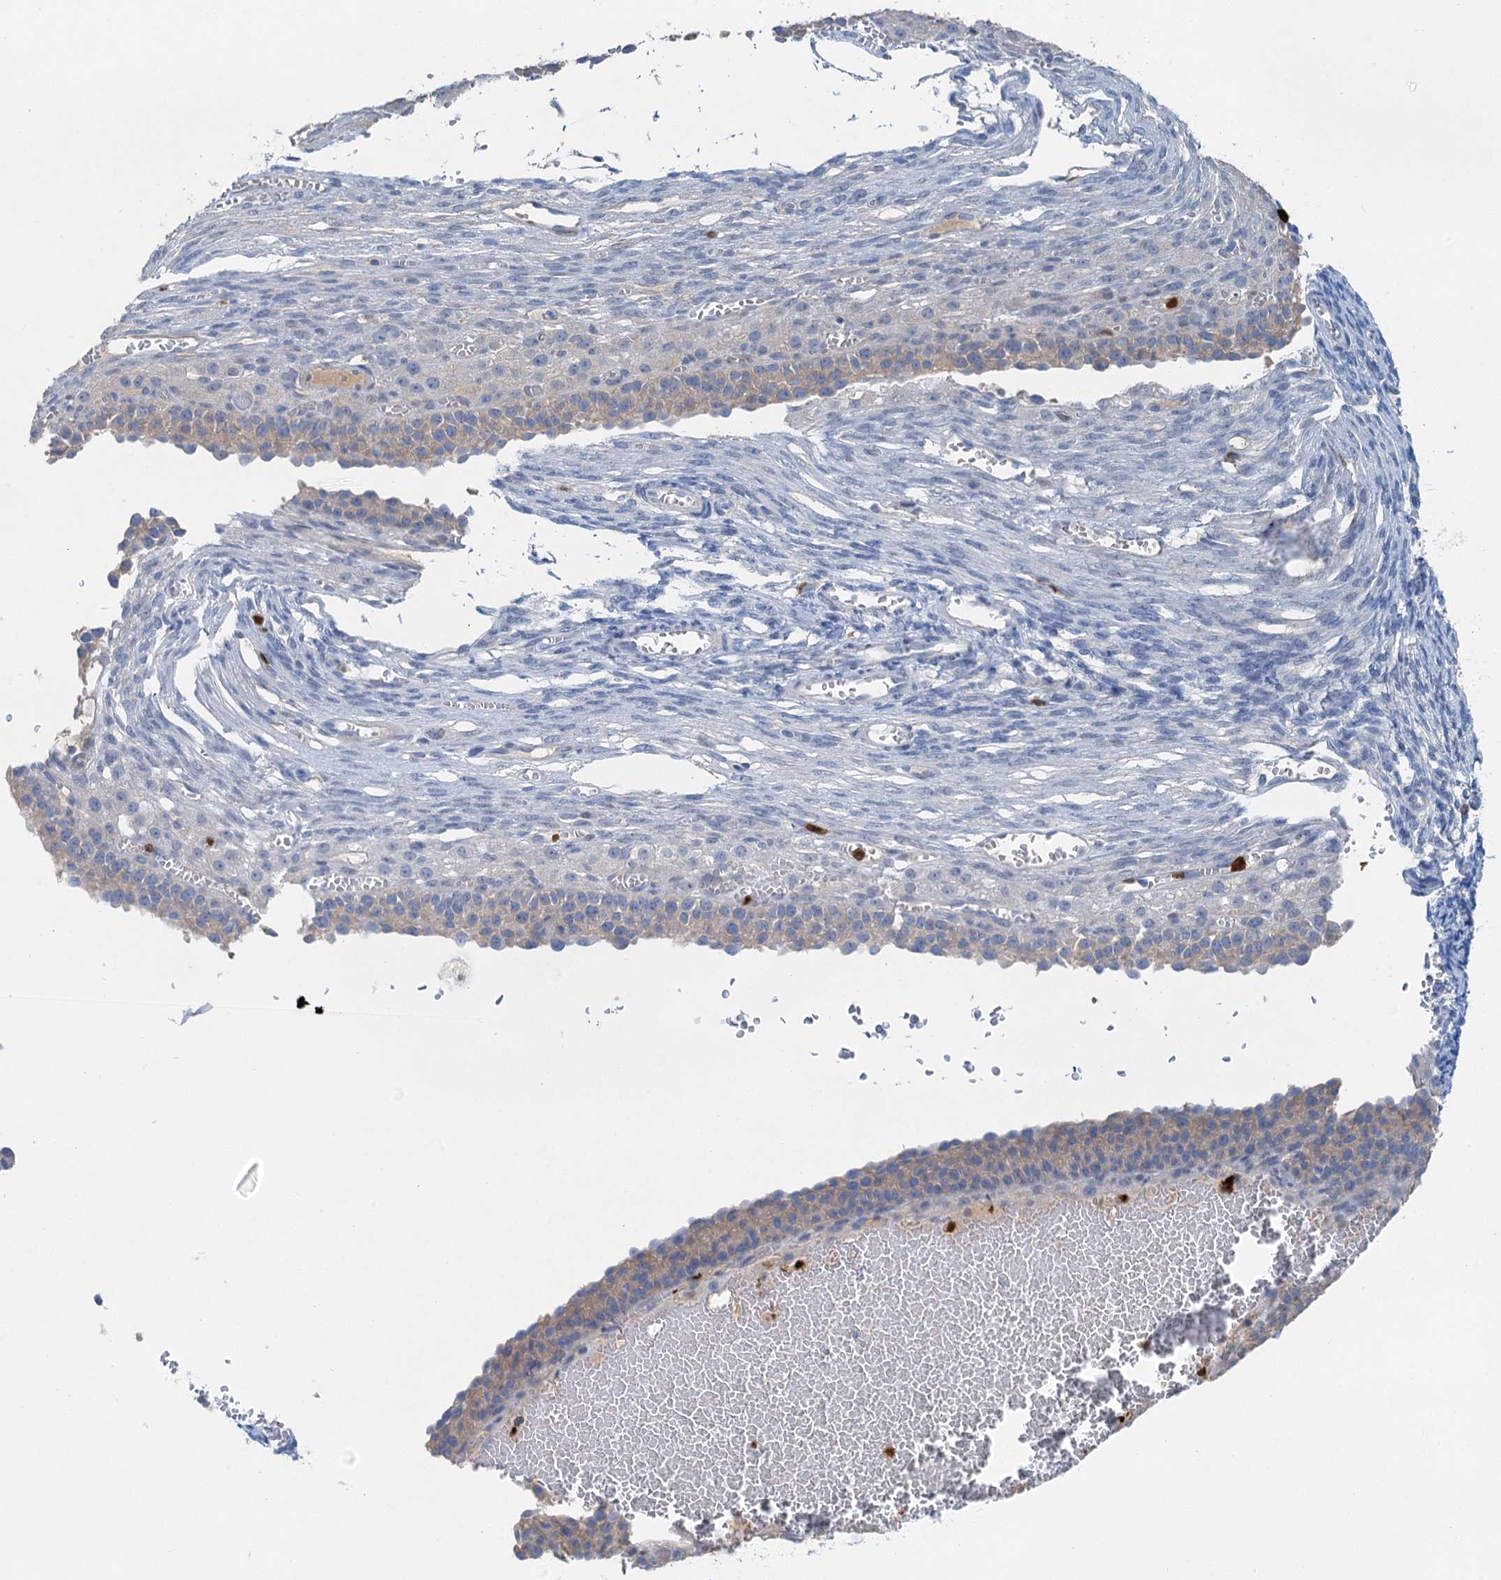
{"staining": {"intensity": "negative", "quantity": "none", "location": "none"}, "tissue": "ovary", "cell_type": "Follicle cells", "image_type": "normal", "snomed": [{"axis": "morphology", "description": "Normal tissue, NOS"}, {"axis": "topography", "description": "Ovary"}], "caption": "High power microscopy micrograph of an IHC histopathology image of normal ovary, revealing no significant expression in follicle cells.", "gene": "OTOA", "patient": {"sex": "female", "age": 39}}